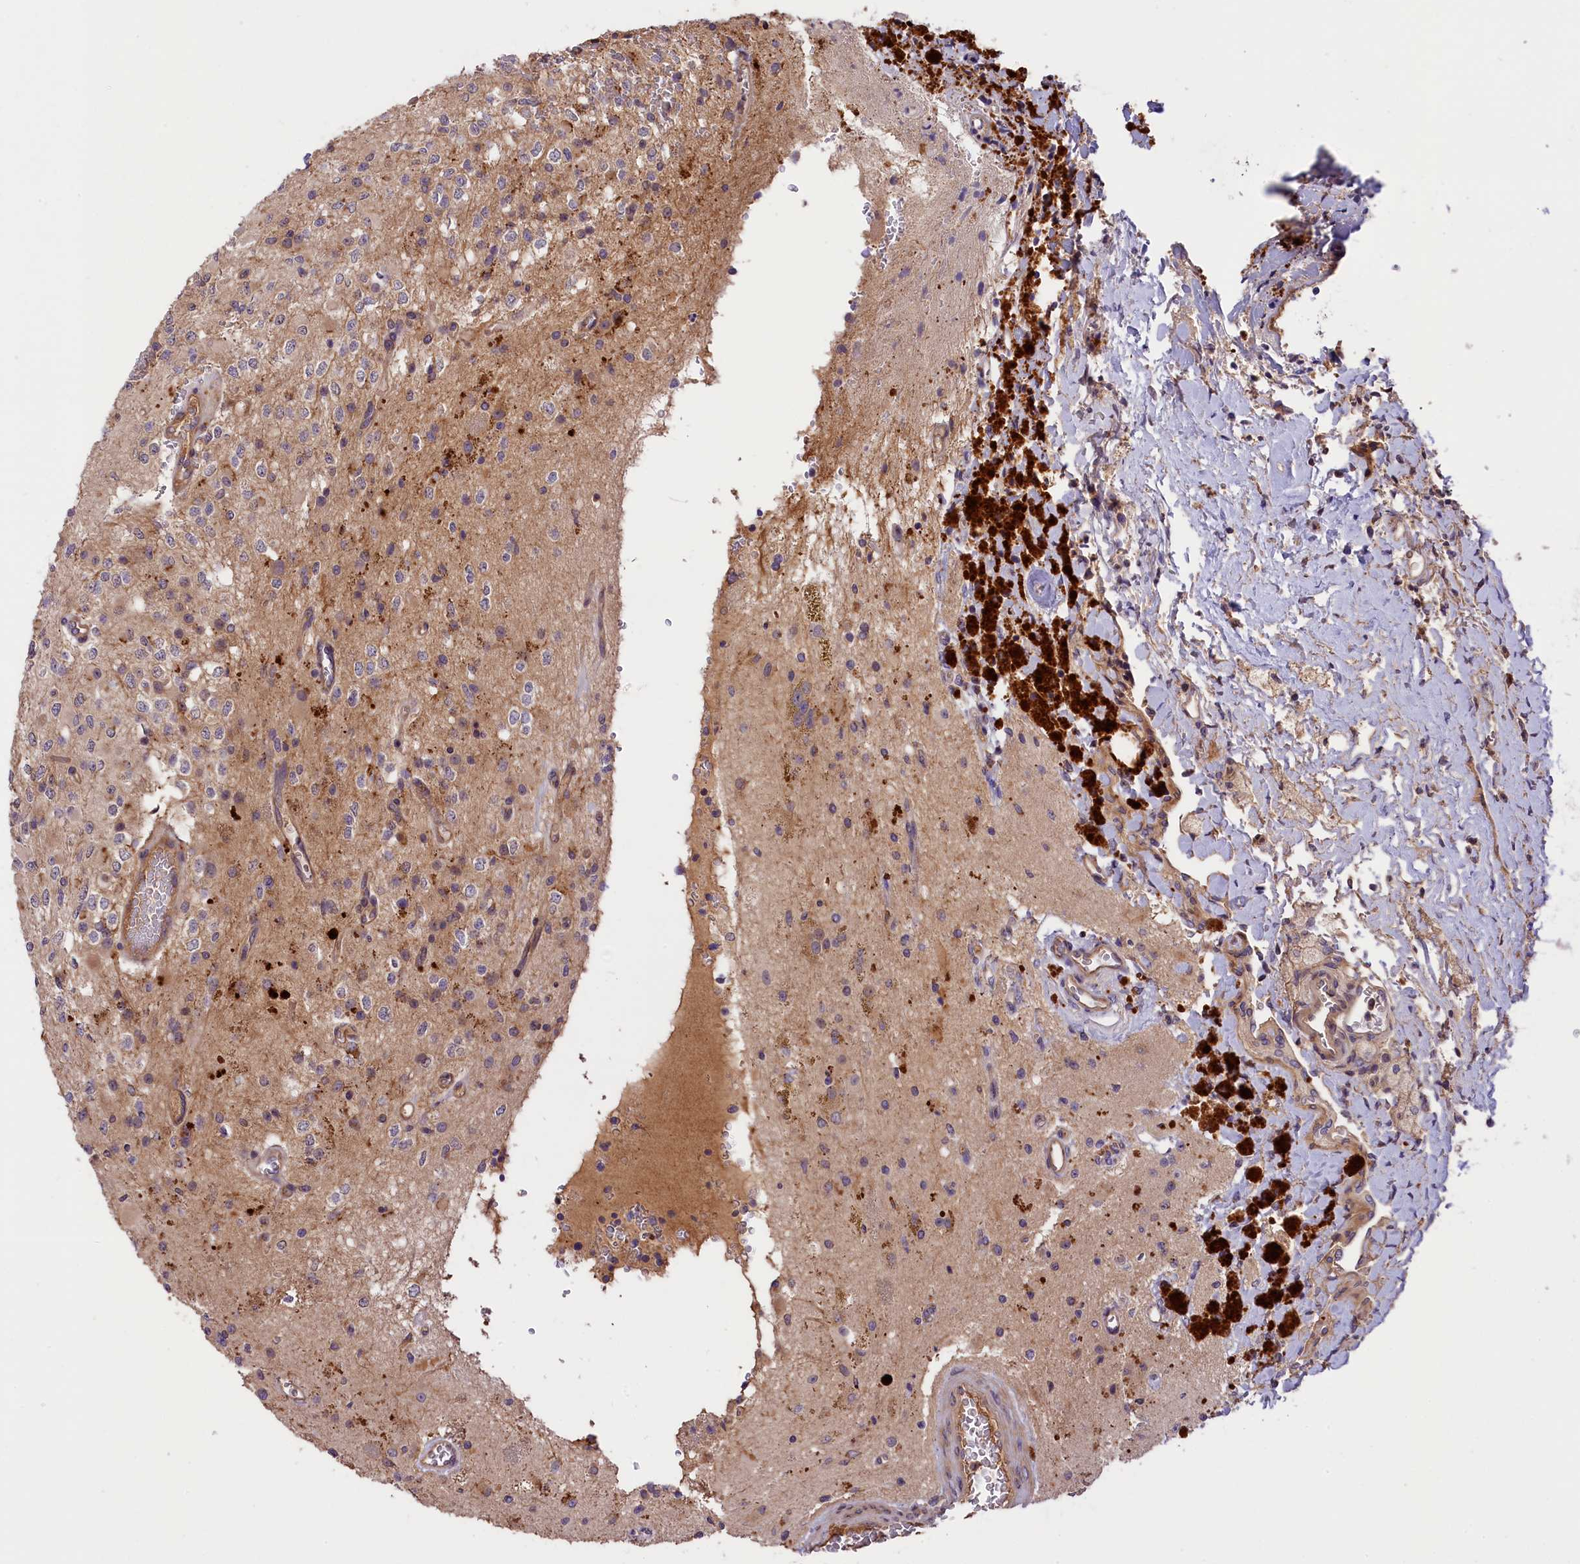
{"staining": {"intensity": "weak", "quantity": "25%-75%", "location": "cytoplasmic/membranous"}, "tissue": "glioma", "cell_type": "Tumor cells", "image_type": "cancer", "snomed": [{"axis": "morphology", "description": "Glioma, malignant, High grade"}, {"axis": "topography", "description": "Brain"}], "caption": "Malignant glioma (high-grade) tissue reveals weak cytoplasmic/membranous positivity in approximately 25%-75% of tumor cells (DAB (3,3'-diaminobenzidine) IHC with brightfield microscopy, high magnification).", "gene": "SETD6", "patient": {"sex": "male", "age": 34}}